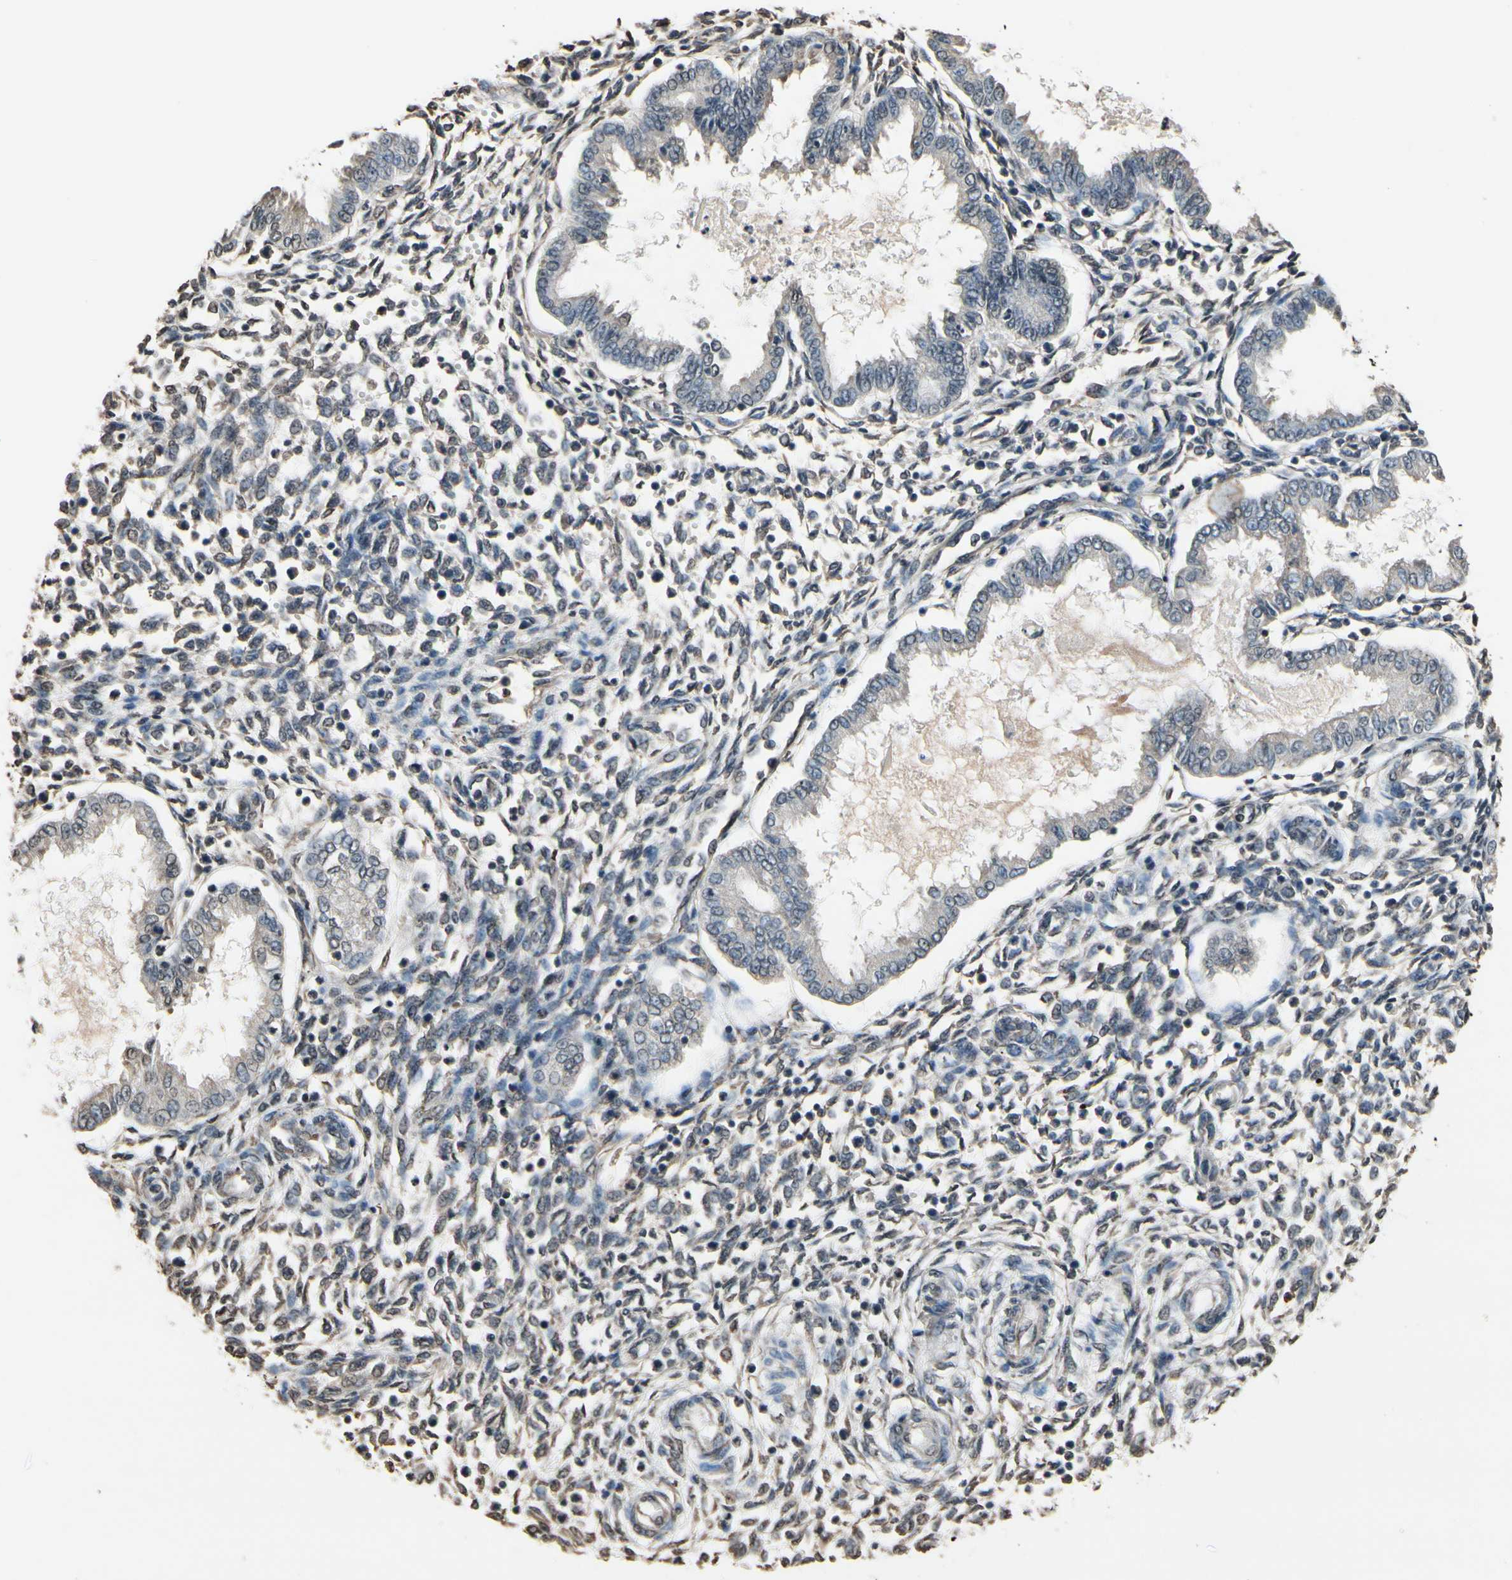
{"staining": {"intensity": "negative", "quantity": "none", "location": "none"}, "tissue": "endometrium", "cell_type": "Cells in endometrial stroma", "image_type": "normal", "snomed": [{"axis": "morphology", "description": "Normal tissue, NOS"}, {"axis": "topography", "description": "Endometrium"}], "caption": "Image shows no protein expression in cells in endometrial stroma of unremarkable endometrium.", "gene": "HIPK2", "patient": {"sex": "female", "age": 33}}